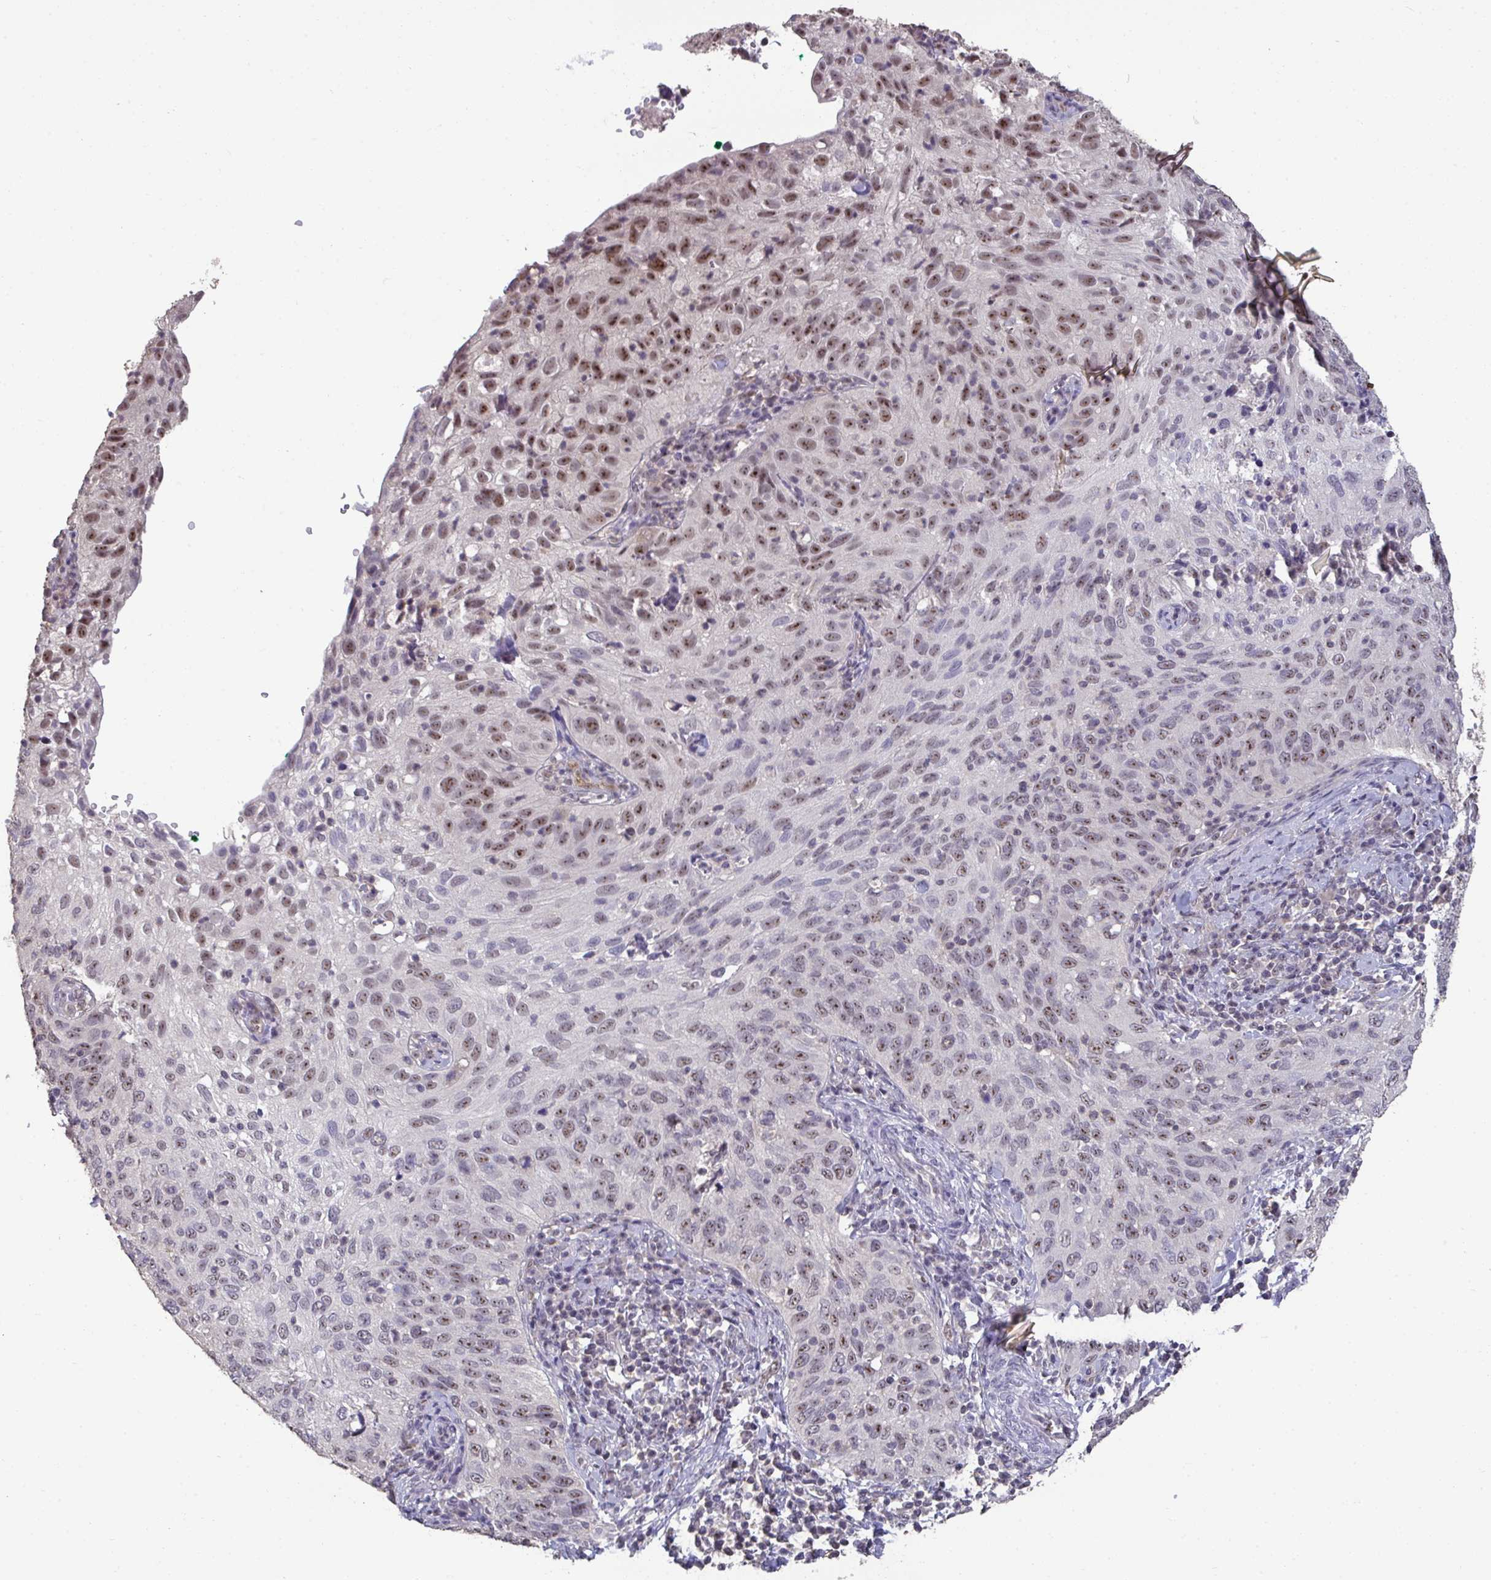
{"staining": {"intensity": "moderate", "quantity": "25%-75%", "location": "nuclear"}, "tissue": "cervical cancer", "cell_type": "Tumor cells", "image_type": "cancer", "snomed": [{"axis": "morphology", "description": "Squamous cell carcinoma, NOS"}, {"axis": "topography", "description": "Cervix"}], "caption": "Cervical squamous cell carcinoma tissue shows moderate nuclear expression in approximately 25%-75% of tumor cells (DAB IHC with brightfield microscopy, high magnification).", "gene": "SENP3", "patient": {"sex": "female", "age": 52}}